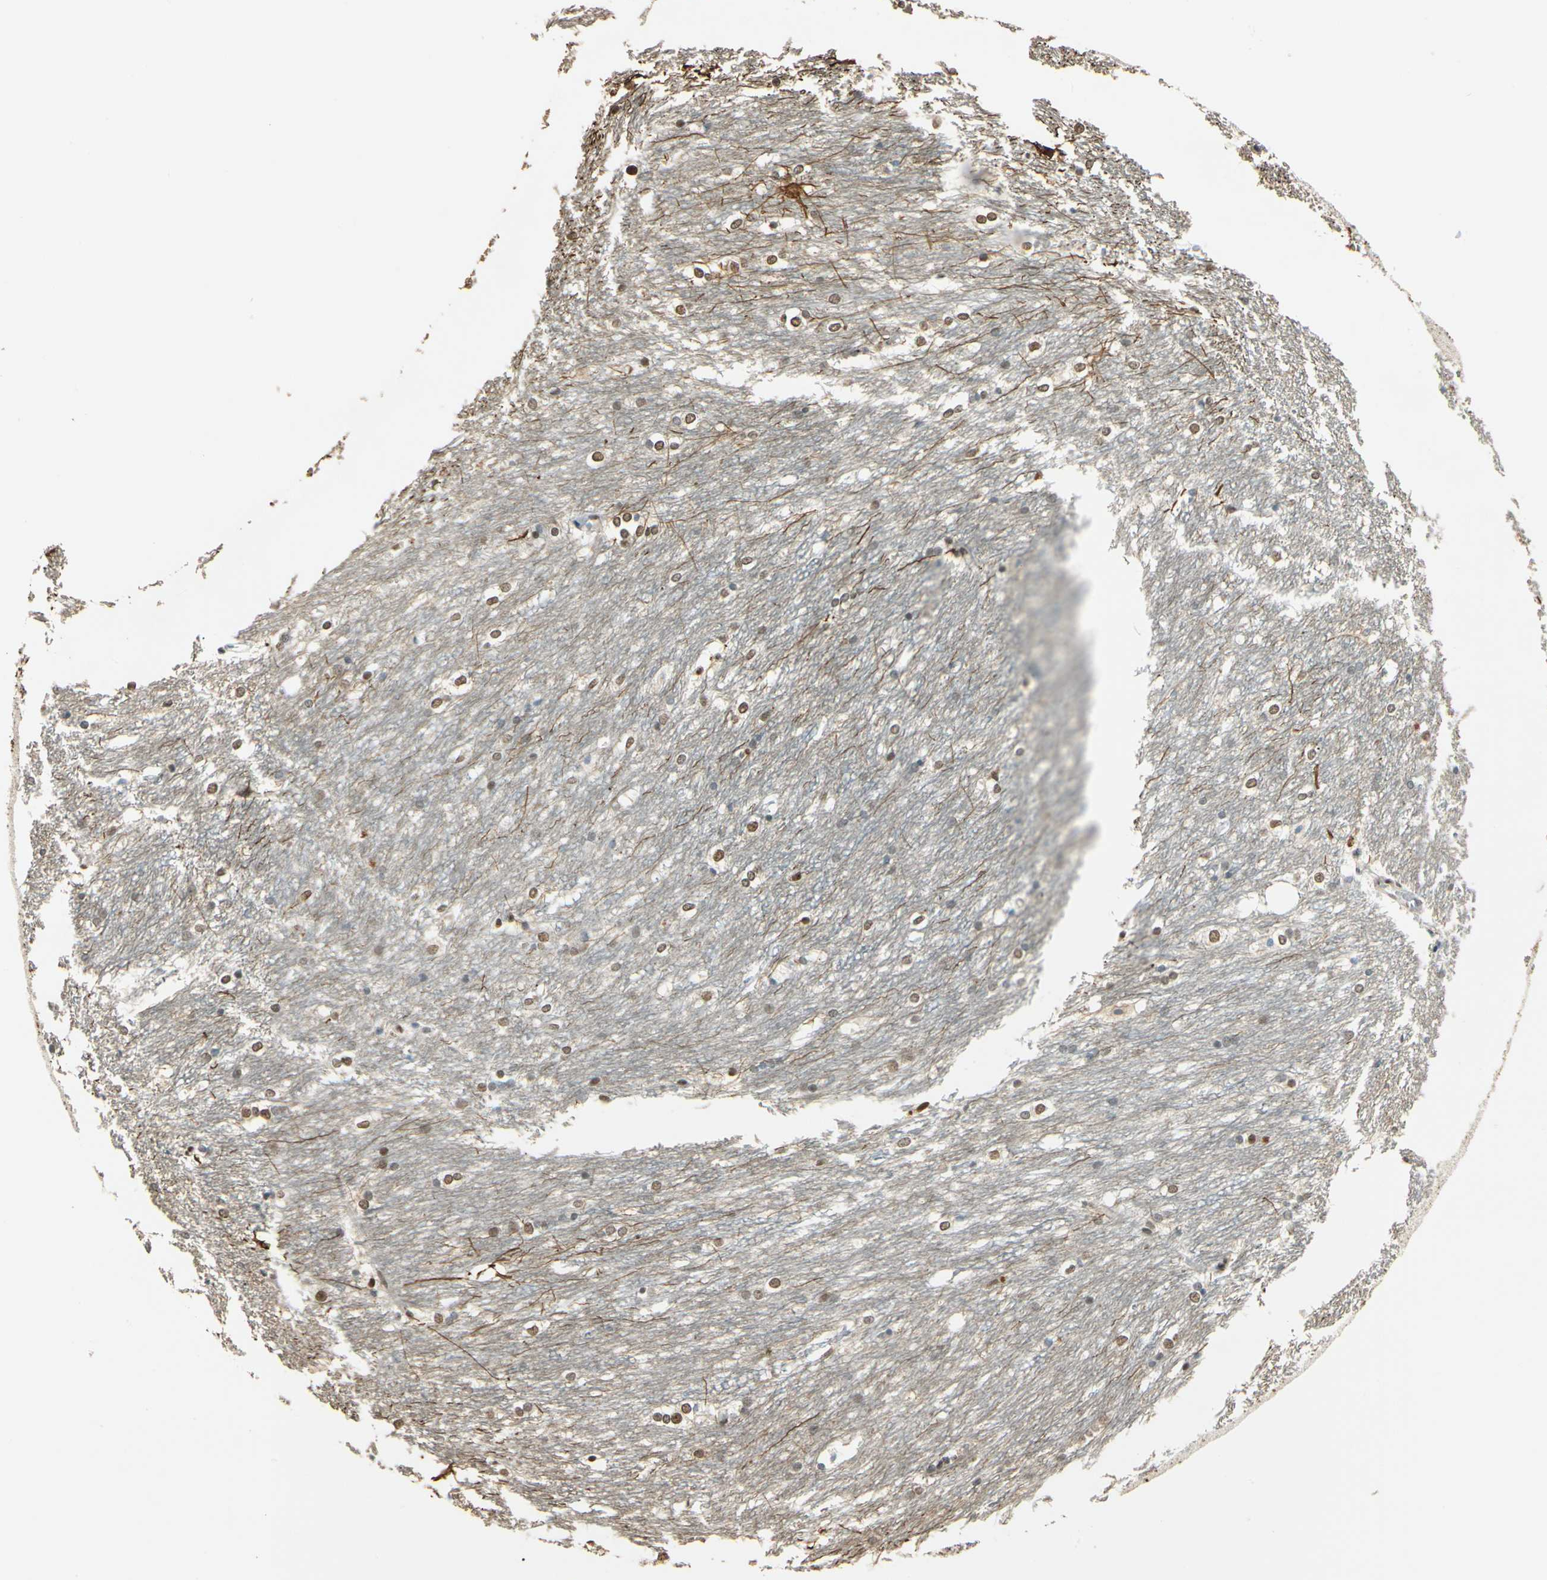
{"staining": {"intensity": "moderate", "quantity": "25%-75%", "location": "cytoplasmic/membranous,nuclear"}, "tissue": "caudate", "cell_type": "Glial cells", "image_type": "normal", "snomed": [{"axis": "morphology", "description": "Normal tissue, NOS"}, {"axis": "topography", "description": "Lateral ventricle wall"}], "caption": "Protein expression analysis of normal caudate shows moderate cytoplasmic/membranous,nuclear staining in approximately 25%-75% of glial cells. The protein of interest is stained brown, and the nuclei are stained in blue (DAB (3,3'-diaminobenzidine) IHC with brightfield microscopy, high magnification).", "gene": "FANCG", "patient": {"sex": "female", "age": 19}}